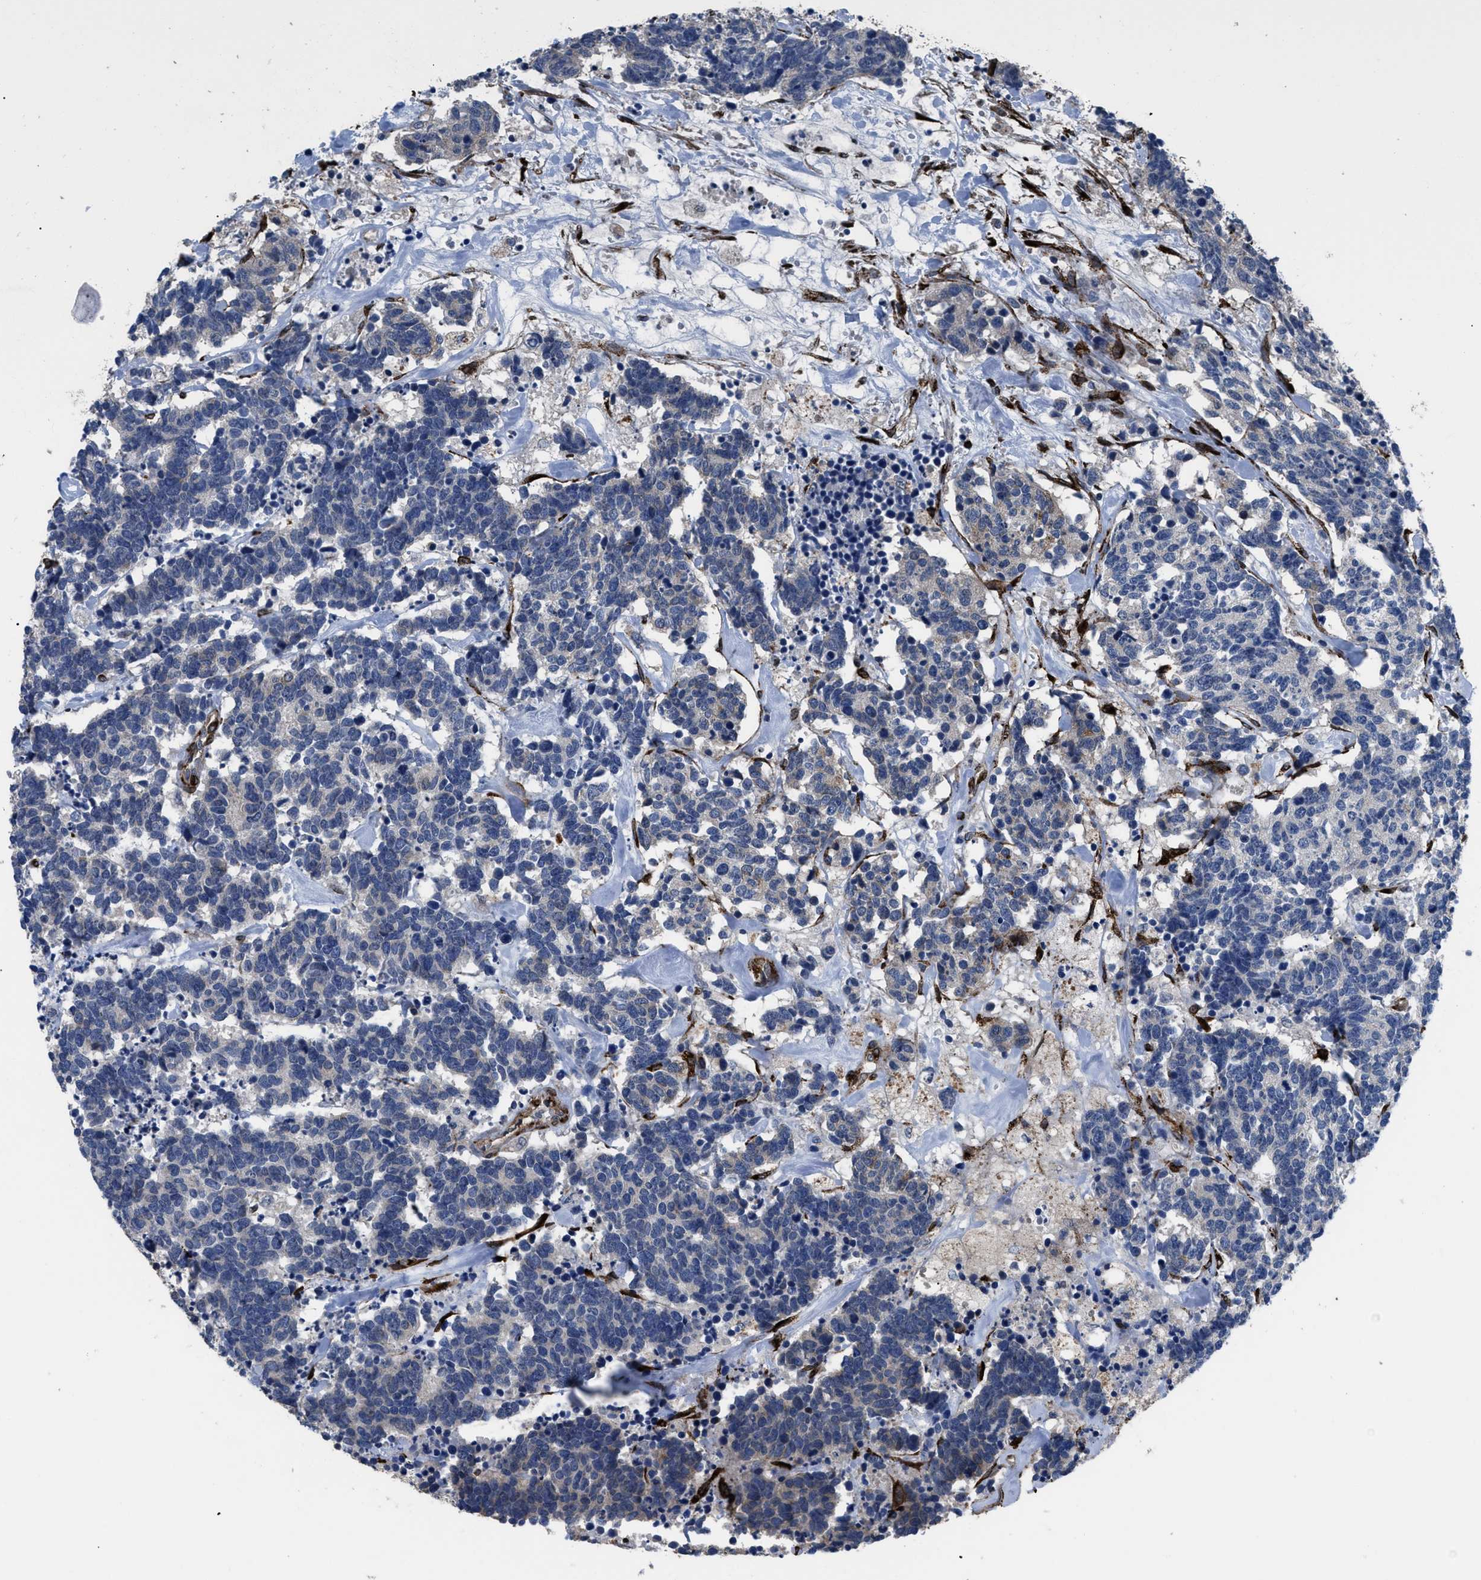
{"staining": {"intensity": "negative", "quantity": "none", "location": "none"}, "tissue": "carcinoid", "cell_type": "Tumor cells", "image_type": "cancer", "snomed": [{"axis": "morphology", "description": "Carcinoma, NOS"}, {"axis": "morphology", "description": "Carcinoid, malignant, NOS"}, {"axis": "topography", "description": "Urinary bladder"}], "caption": "This is a micrograph of immunohistochemistry staining of carcinoma, which shows no expression in tumor cells.", "gene": "SQLE", "patient": {"sex": "male", "age": 57}}